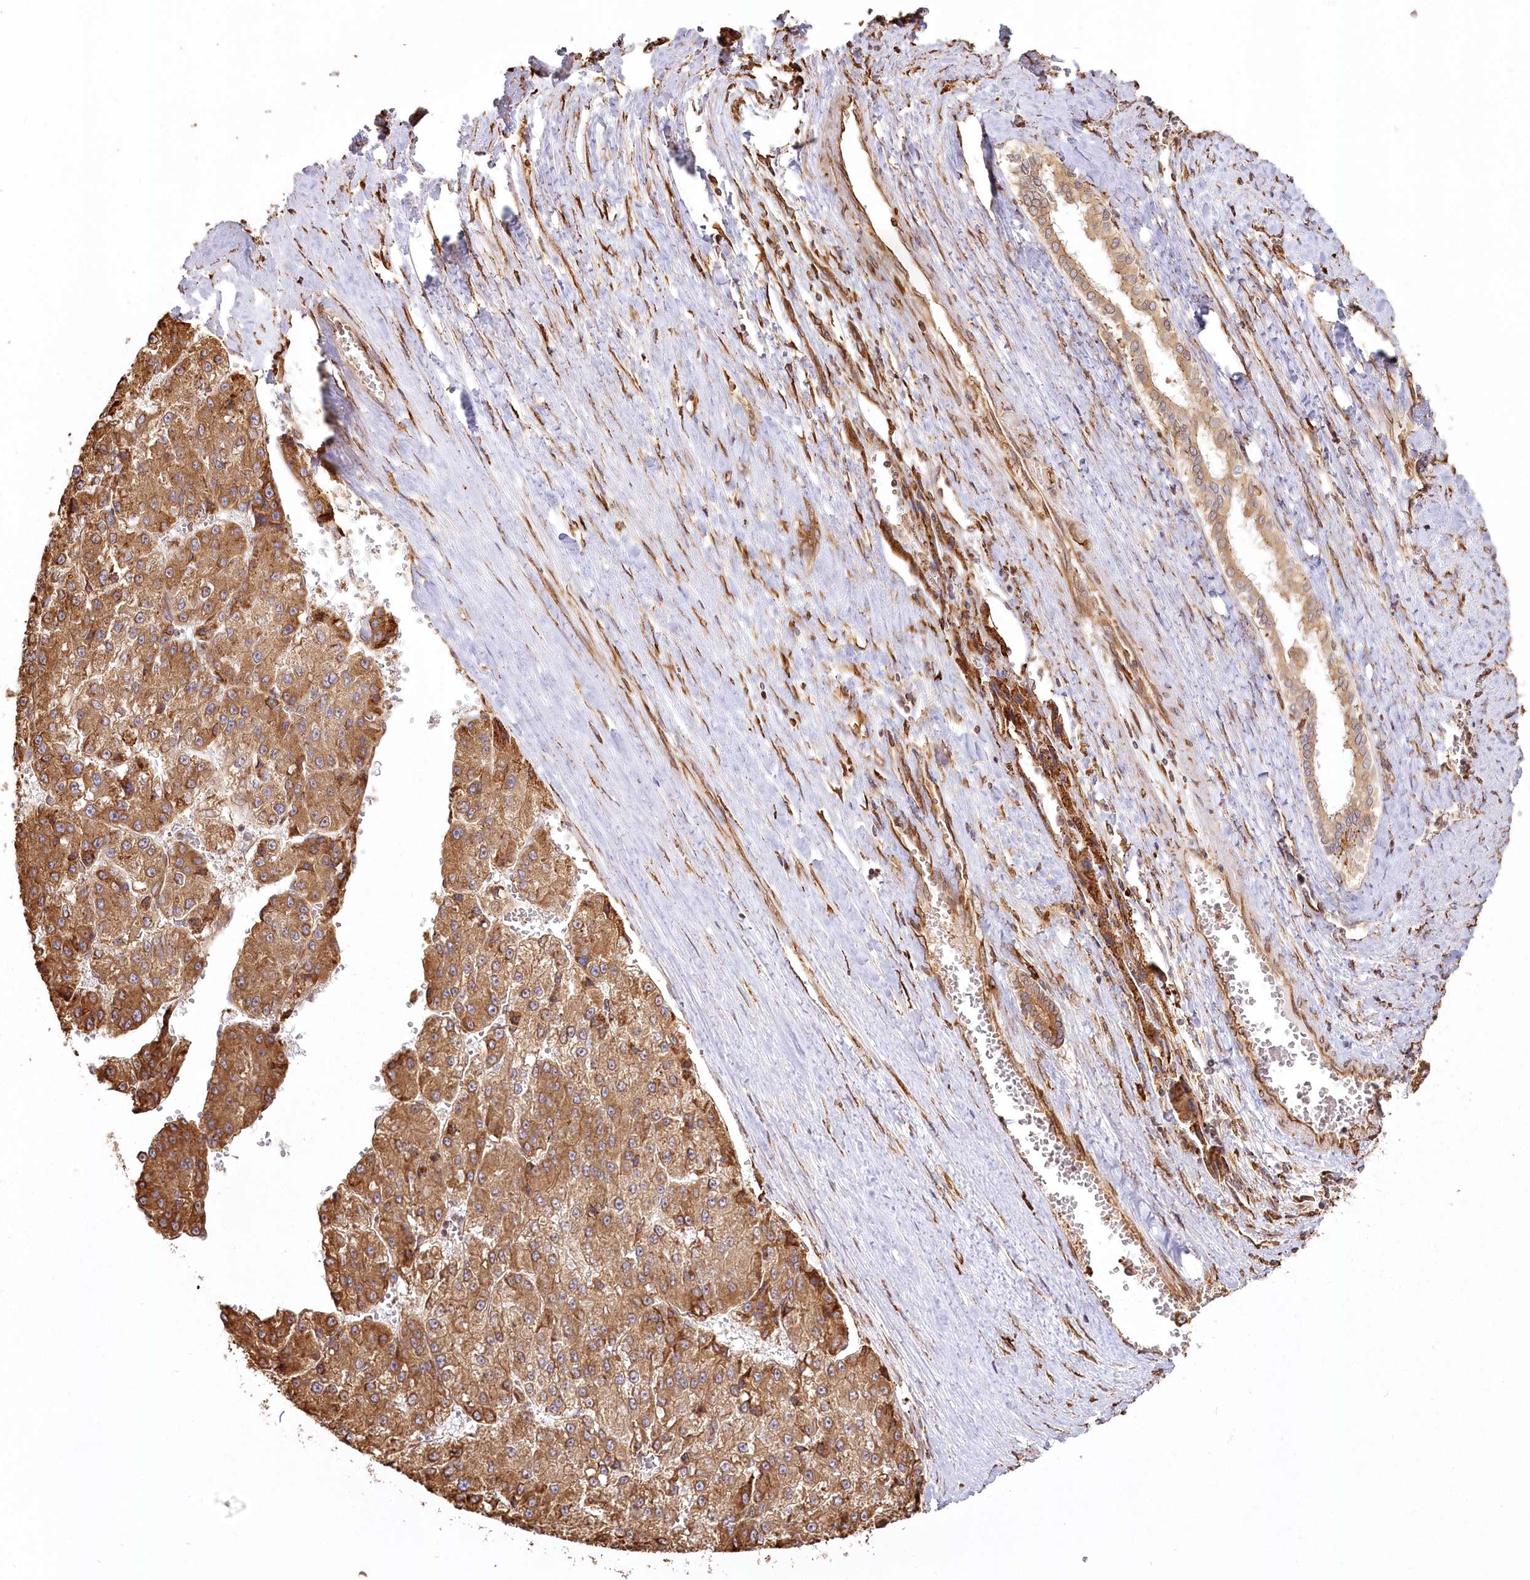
{"staining": {"intensity": "moderate", "quantity": ">75%", "location": "cytoplasmic/membranous"}, "tissue": "liver cancer", "cell_type": "Tumor cells", "image_type": "cancer", "snomed": [{"axis": "morphology", "description": "Carcinoma, Hepatocellular, NOS"}, {"axis": "topography", "description": "Liver"}], "caption": "Immunohistochemical staining of human liver cancer demonstrates moderate cytoplasmic/membranous protein staining in approximately >75% of tumor cells.", "gene": "FAM13A", "patient": {"sex": "female", "age": 73}}